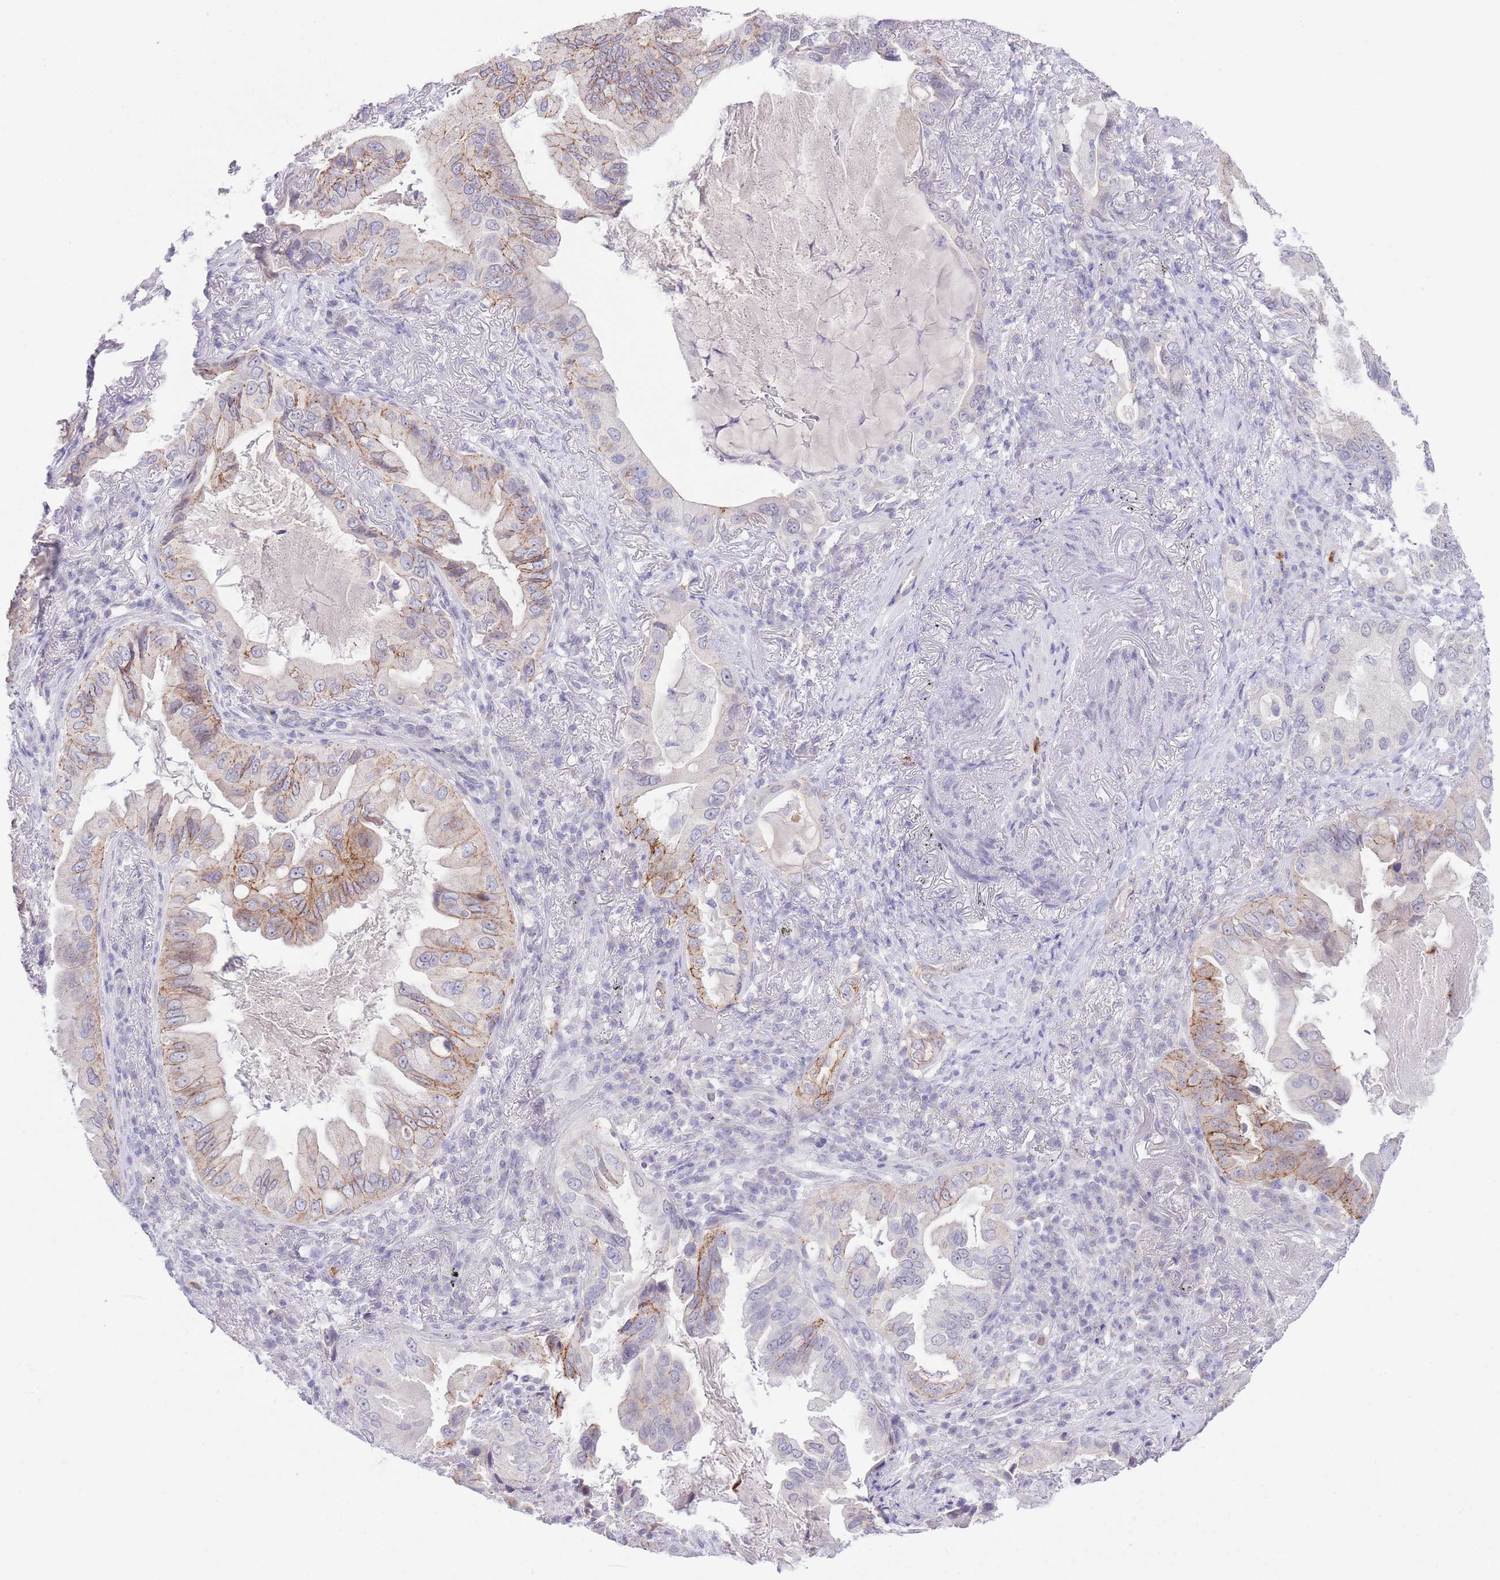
{"staining": {"intensity": "moderate", "quantity": "<25%", "location": "cytoplasmic/membranous"}, "tissue": "lung cancer", "cell_type": "Tumor cells", "image_type": "cancer", "snomed": [{"axis": "morphology", "description": "Adenocarcinoma, NOS"}, {"axis": "topography", "description": "Lung"}], "caption": "A brown stain shows moderate cytoplasmic/membranous expression of a protein in human lung cancer (adenocarcinoma) tumor cells. (brown staining indicates protein expression, while blue staining denotes nuclei).", "gene": "LCLAT1", "patient": {"sex": "female", "age": 69}}